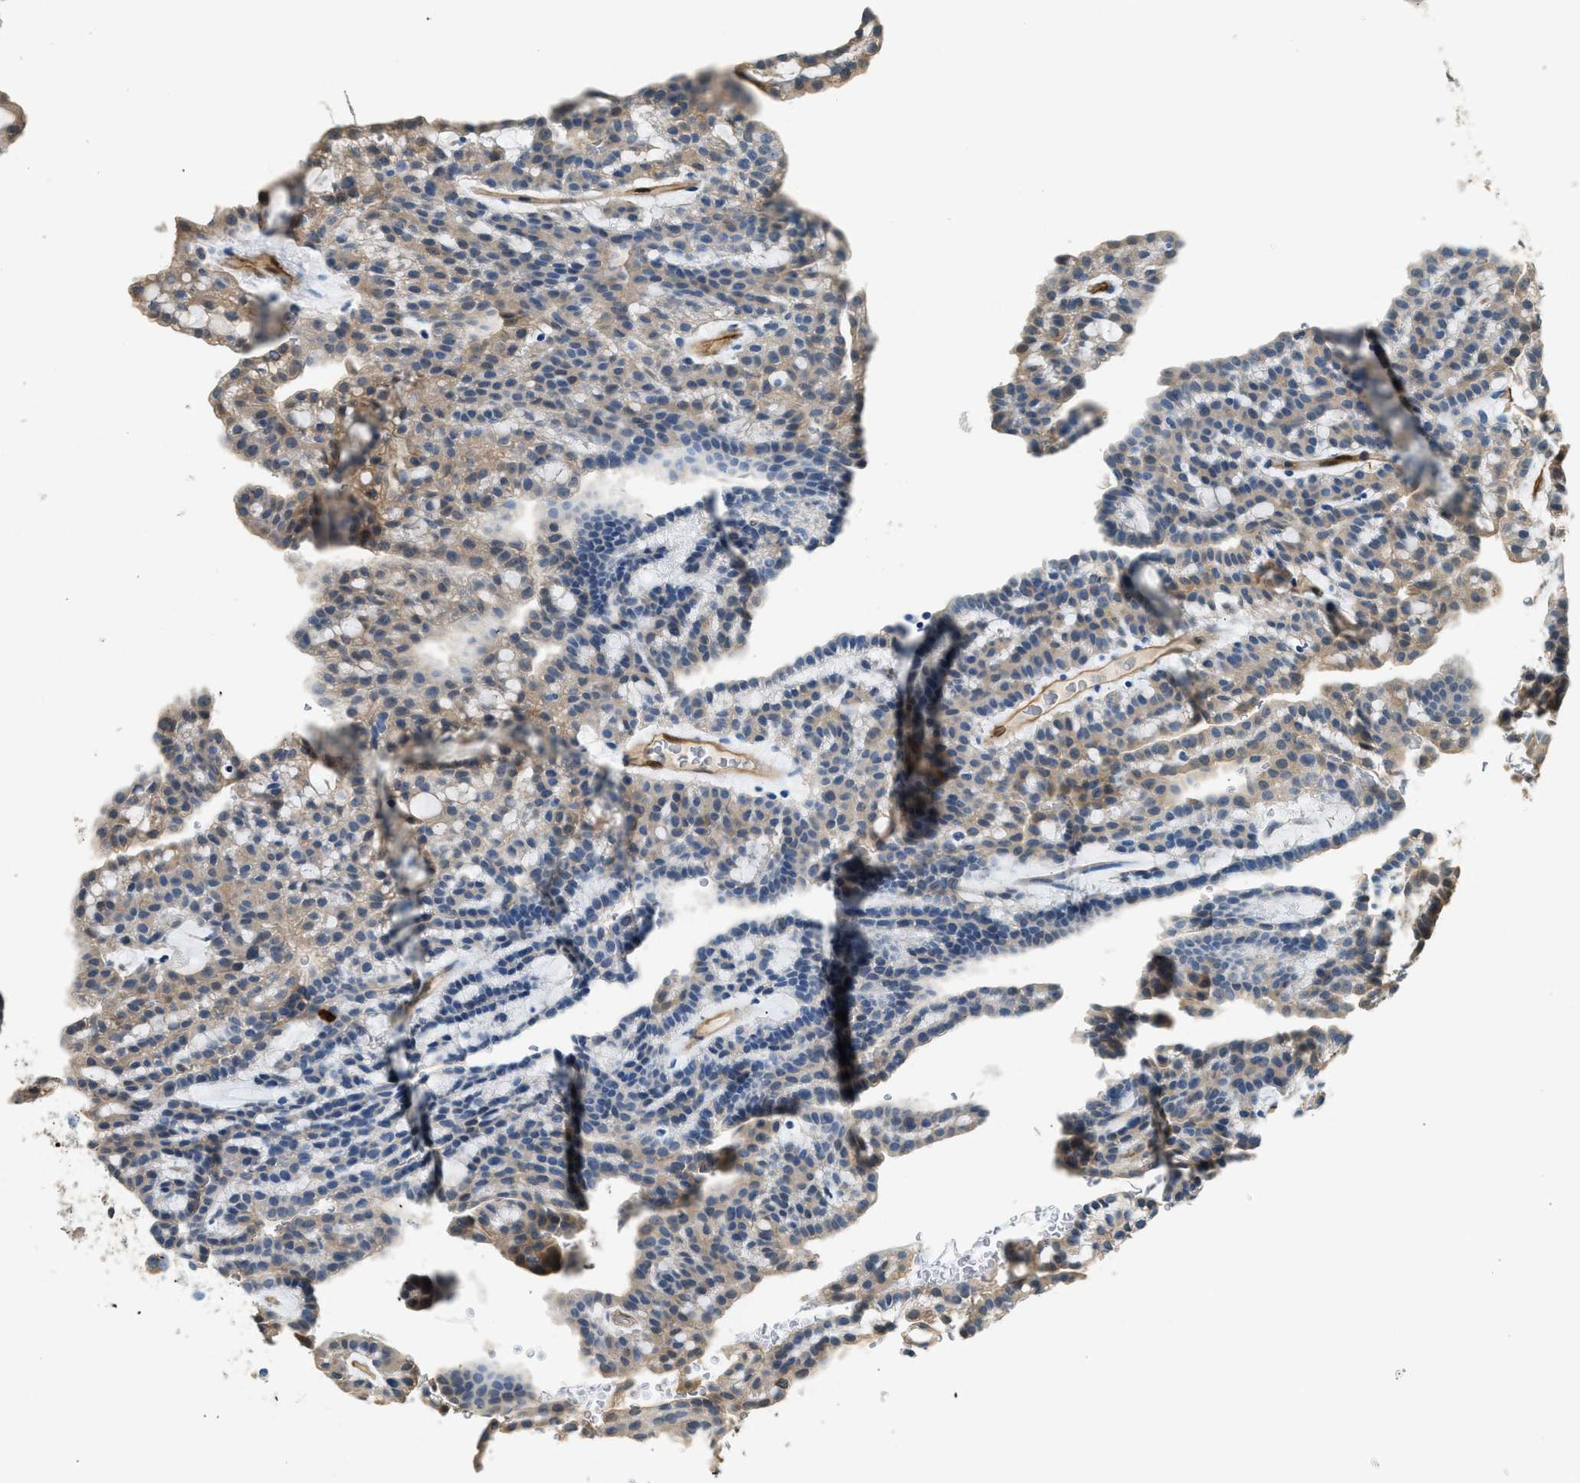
{"staining": {"intensity": "weak", "quantity": "25%-75%", "location": "cytoplasmic/membranous"}, "tissue": "renal cancer", "cell_type": "Tumor cells", "image_type": "cancer", "snomed": [{"axis": "morphology", "description": "Adenocarcinoma, NOS"}, {"axis": "topography", "description": "Kidney"}], "caption": "Tumor cells show low levels of weak cytoplasmic/membranous staining in approximately 25%-75% of cells in human adenocarcinoma (renal).", "gene": "ANXA3", "patient": {"sex": "male", "age": 63}}